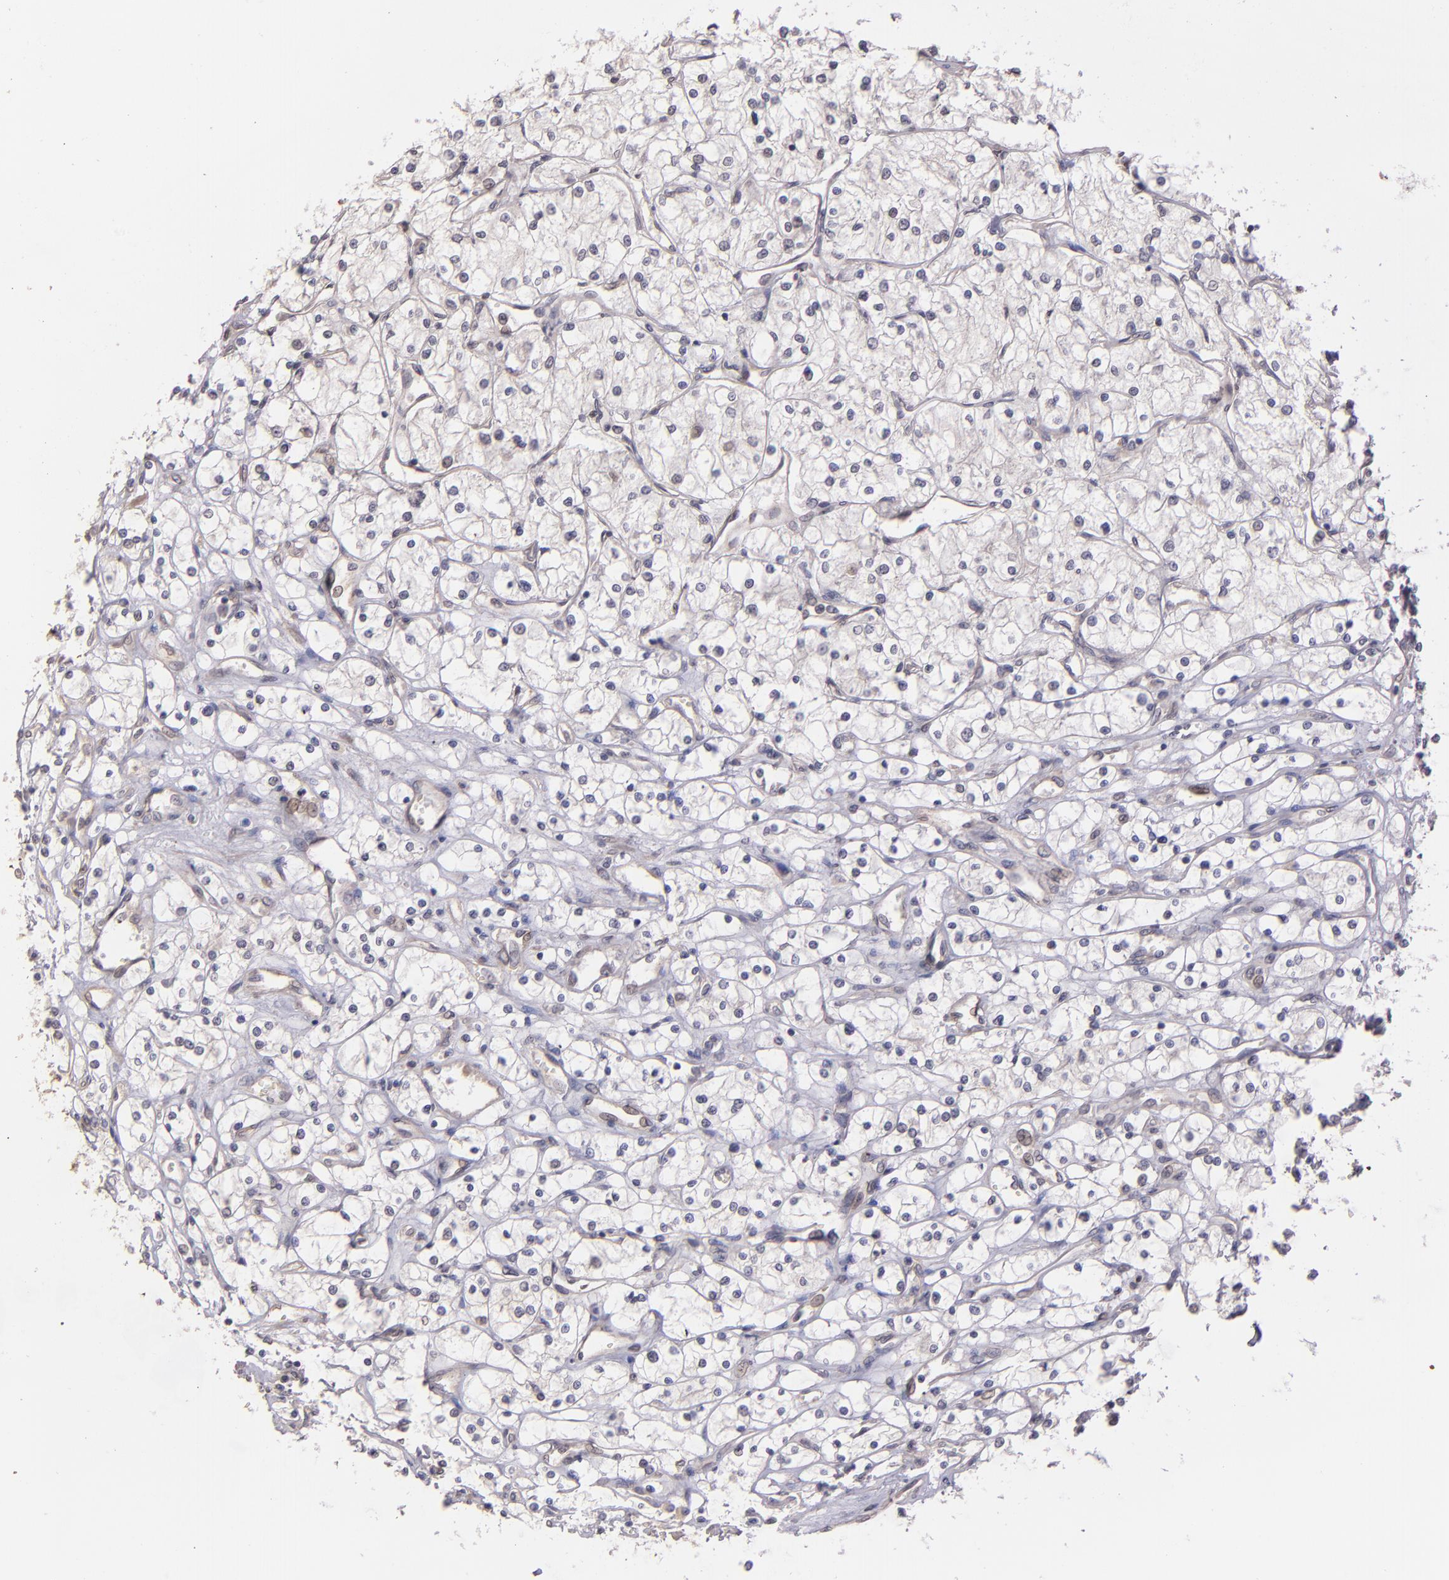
{"staining": {"intensity": "negative", "quantity": "none", "location": "none"}, "tissue": "renal cancer", "cell_type": "Tumor cells", "image_type": "cancer", "snomed": [{"axis": "morphology", "description": "Adenocarcinoma, NOS"}, {"axis": "topography", "description": "Kidney"}], "caption": "Tumor cells are negative for brown protein staining in renal cancer.", "gene": "NUP62CL", "patient": {"sex": "male", "age": 61}}